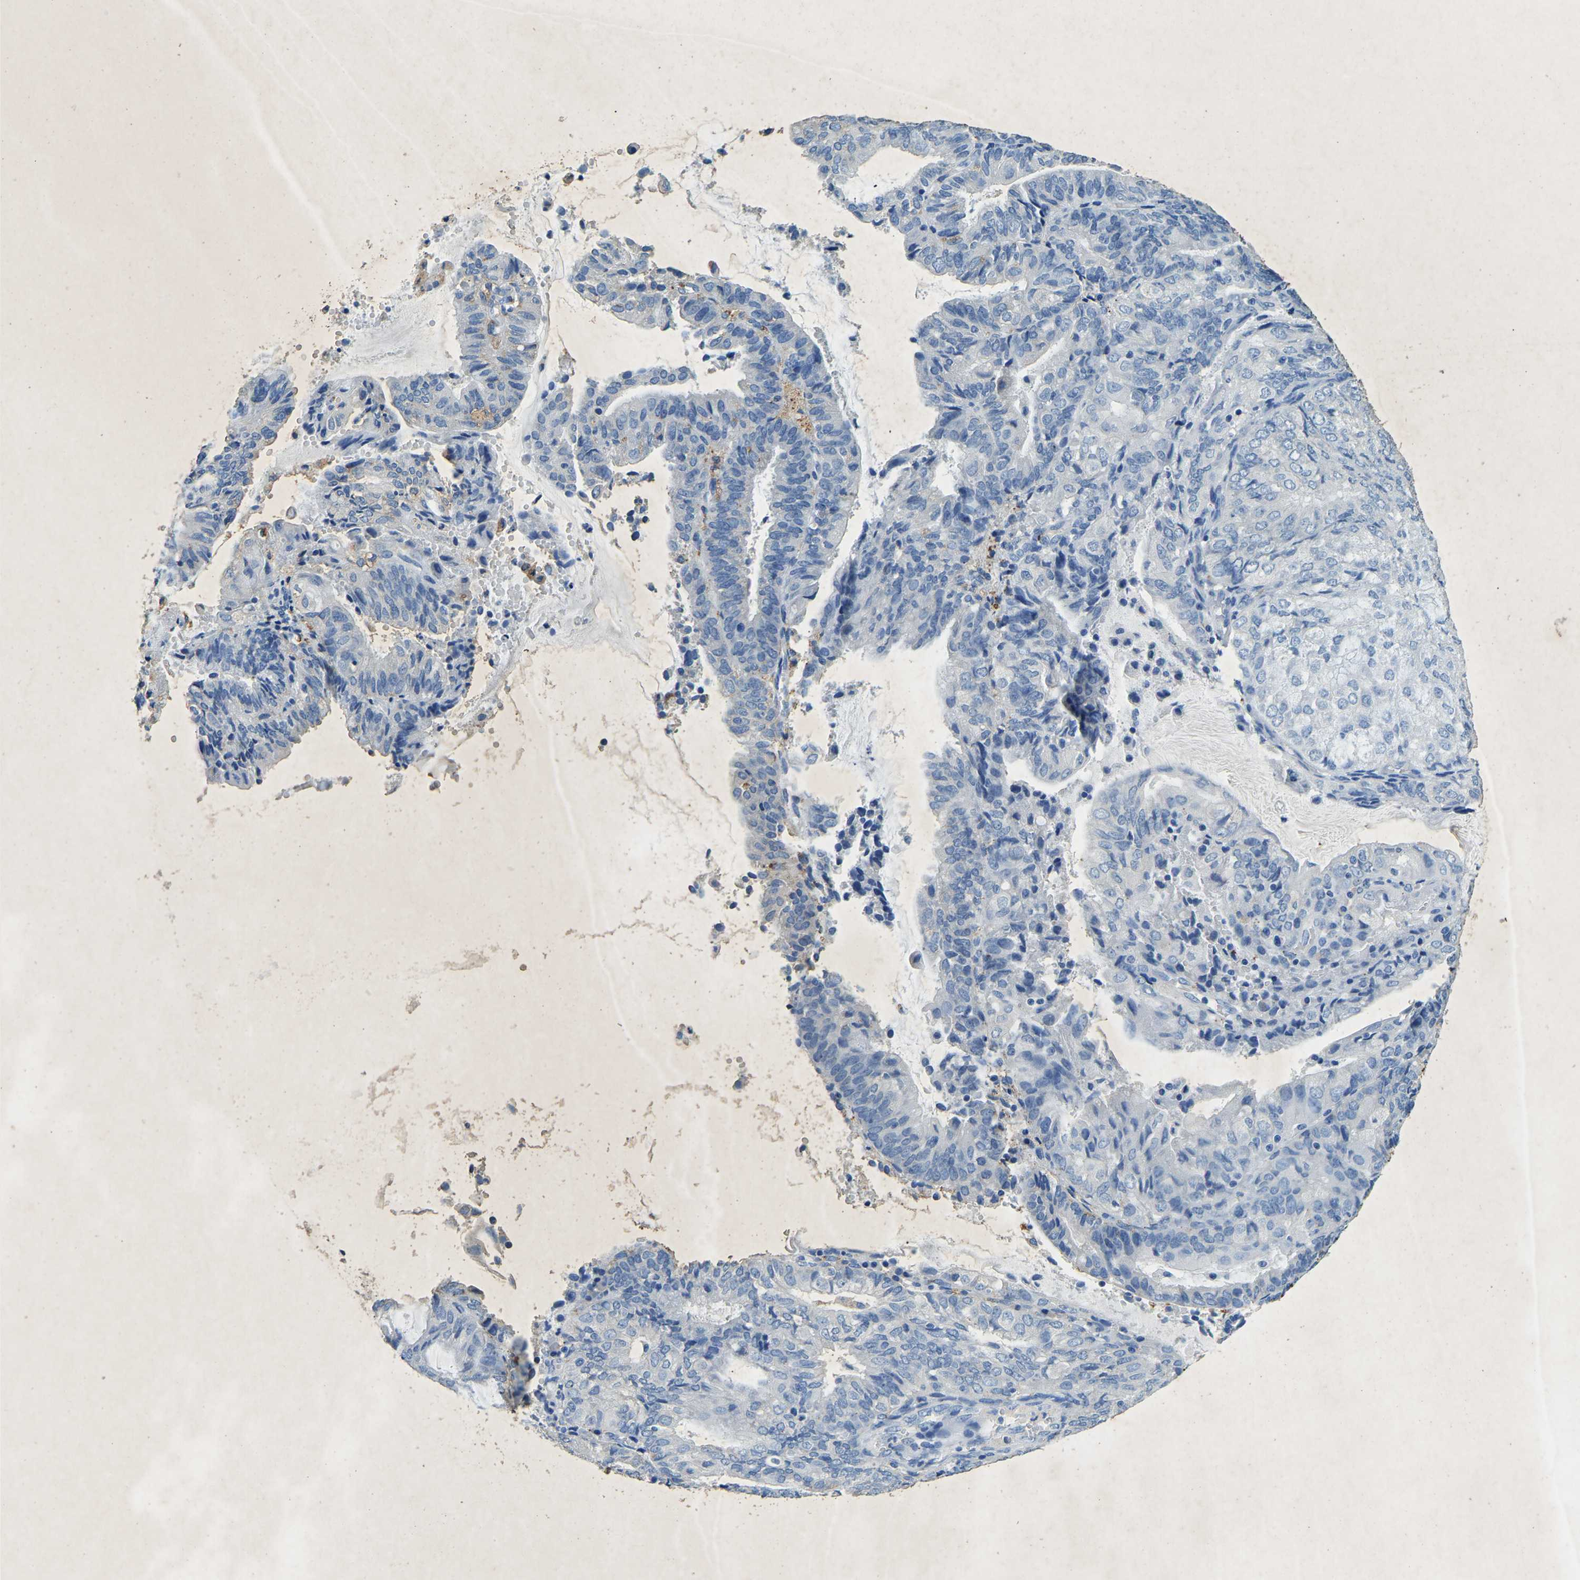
{"staining": {"intensity": "negative", "quantity": "none", "location": "none"}, "tissue": "endometrial cancer", "cell_type": "Tumor cells", "image_type": "cancer", "snomed": [{"axis": "morphology", "description": "Adenocarcinoma, NOS"}, {"axis": "topography", "description": "Endometrium"}], "caption": "This is an immunohistochemistry (IHC) micrograph of human endometrial adenocarcinoma. There is no positivity in tumor cells.", "gene": "UBN2", "patient": {"sex": "female", "age": 81}}